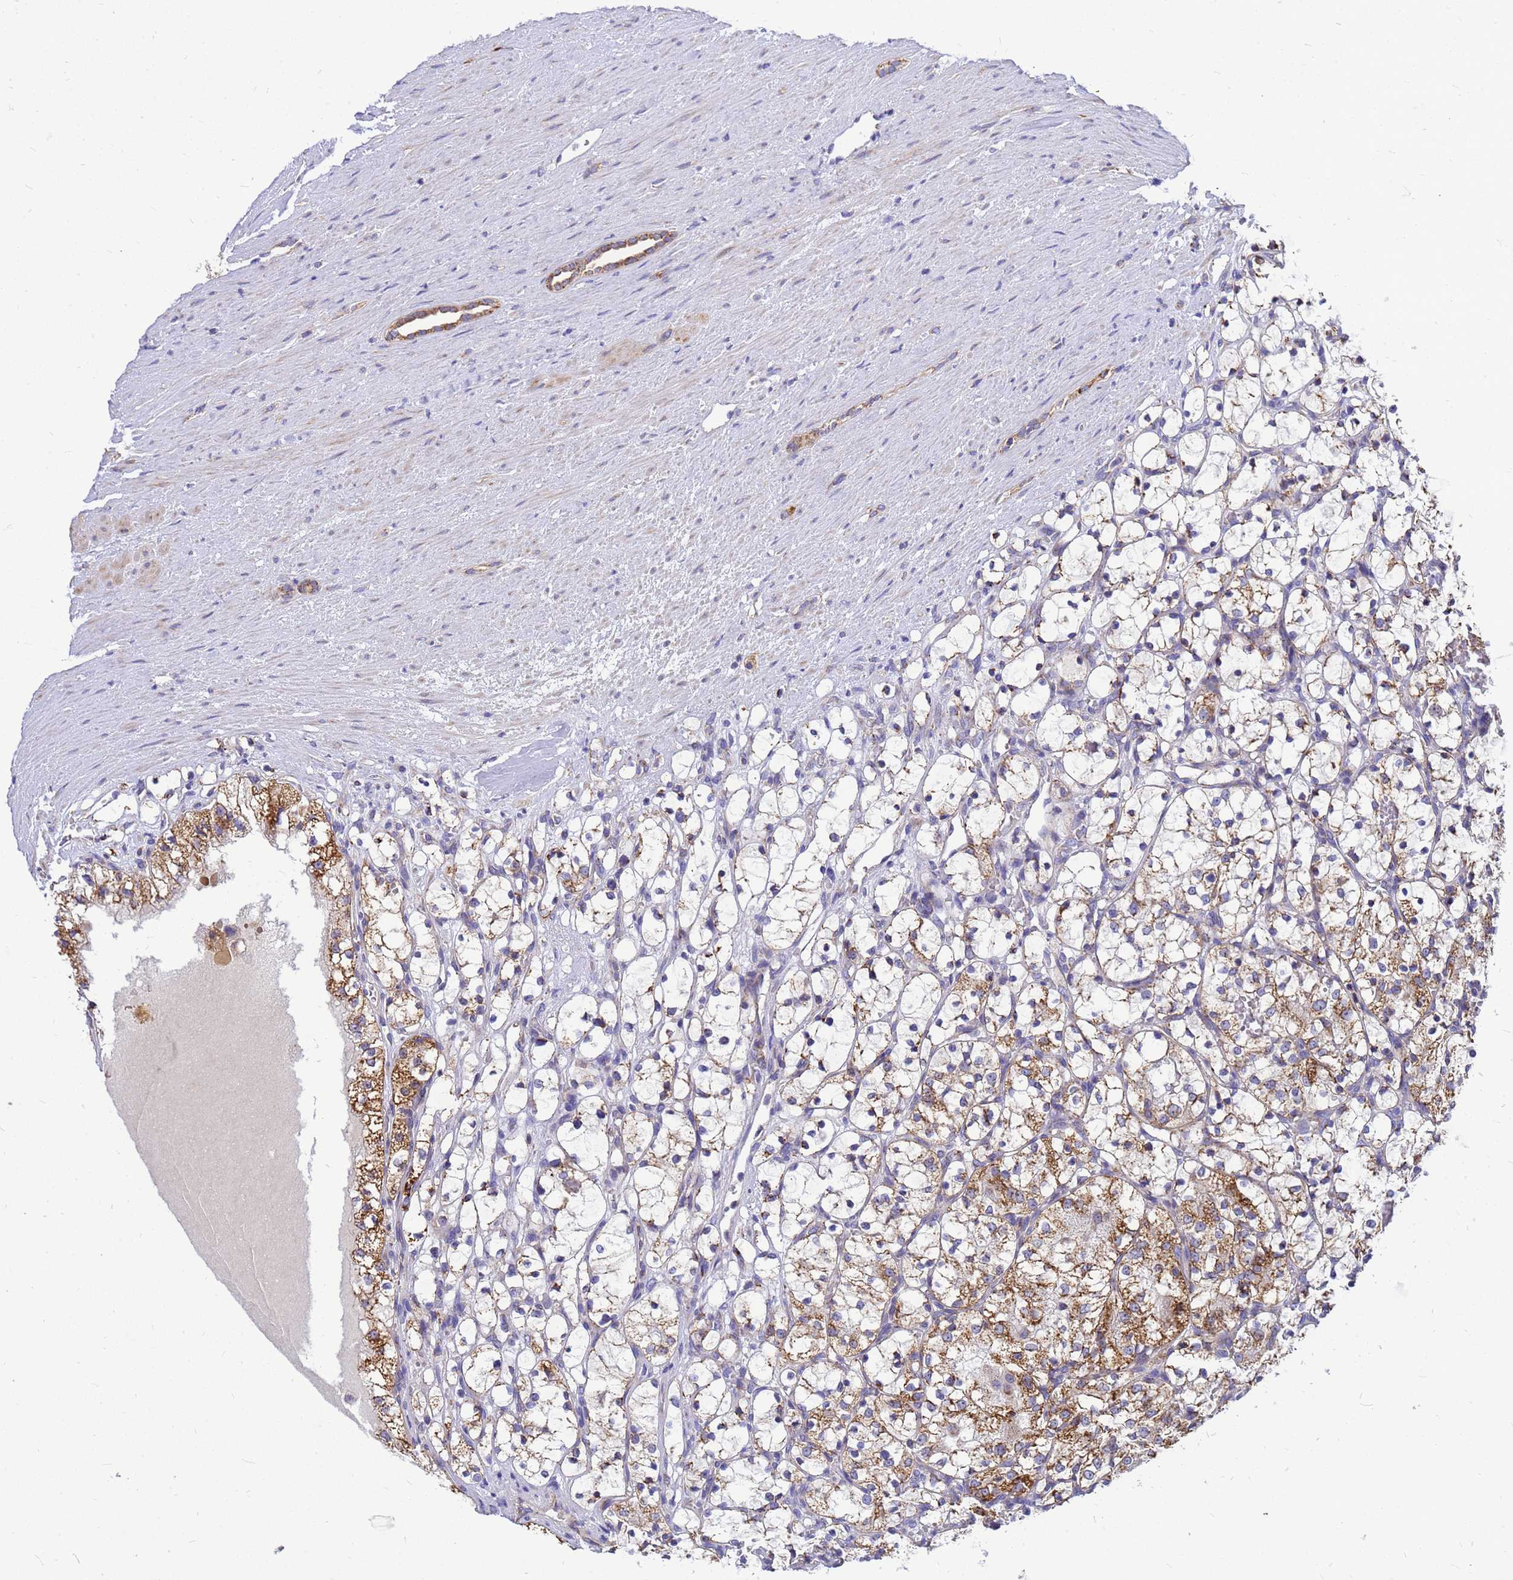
{"staining": {"intensity": "moderate", "quantity": "25%-75%", "location": "cytoplasmic/membranous"}, "tissue": "renal cancer", "cell_type": "Tumor cells", "image_type": "cancer", "snomed": [{"axis": "morphology", "description": "Adenocarcinoma, NOS"}, {"axis": "topography", "description": "Kidney"}], "caption": "Renal adenocarcinoma tissue exhibits moderate cytoplasmic/membranous positivity in about 25%-75% of tumor cells The staining is performed using DAB (3,3'-diaminobenzidine) brown chromogen to label protein expression. The nuclei are counter-stained blue using hematoxylin.", "gene": "CMC4", "patient": {"sex": "female", "age": 69}}